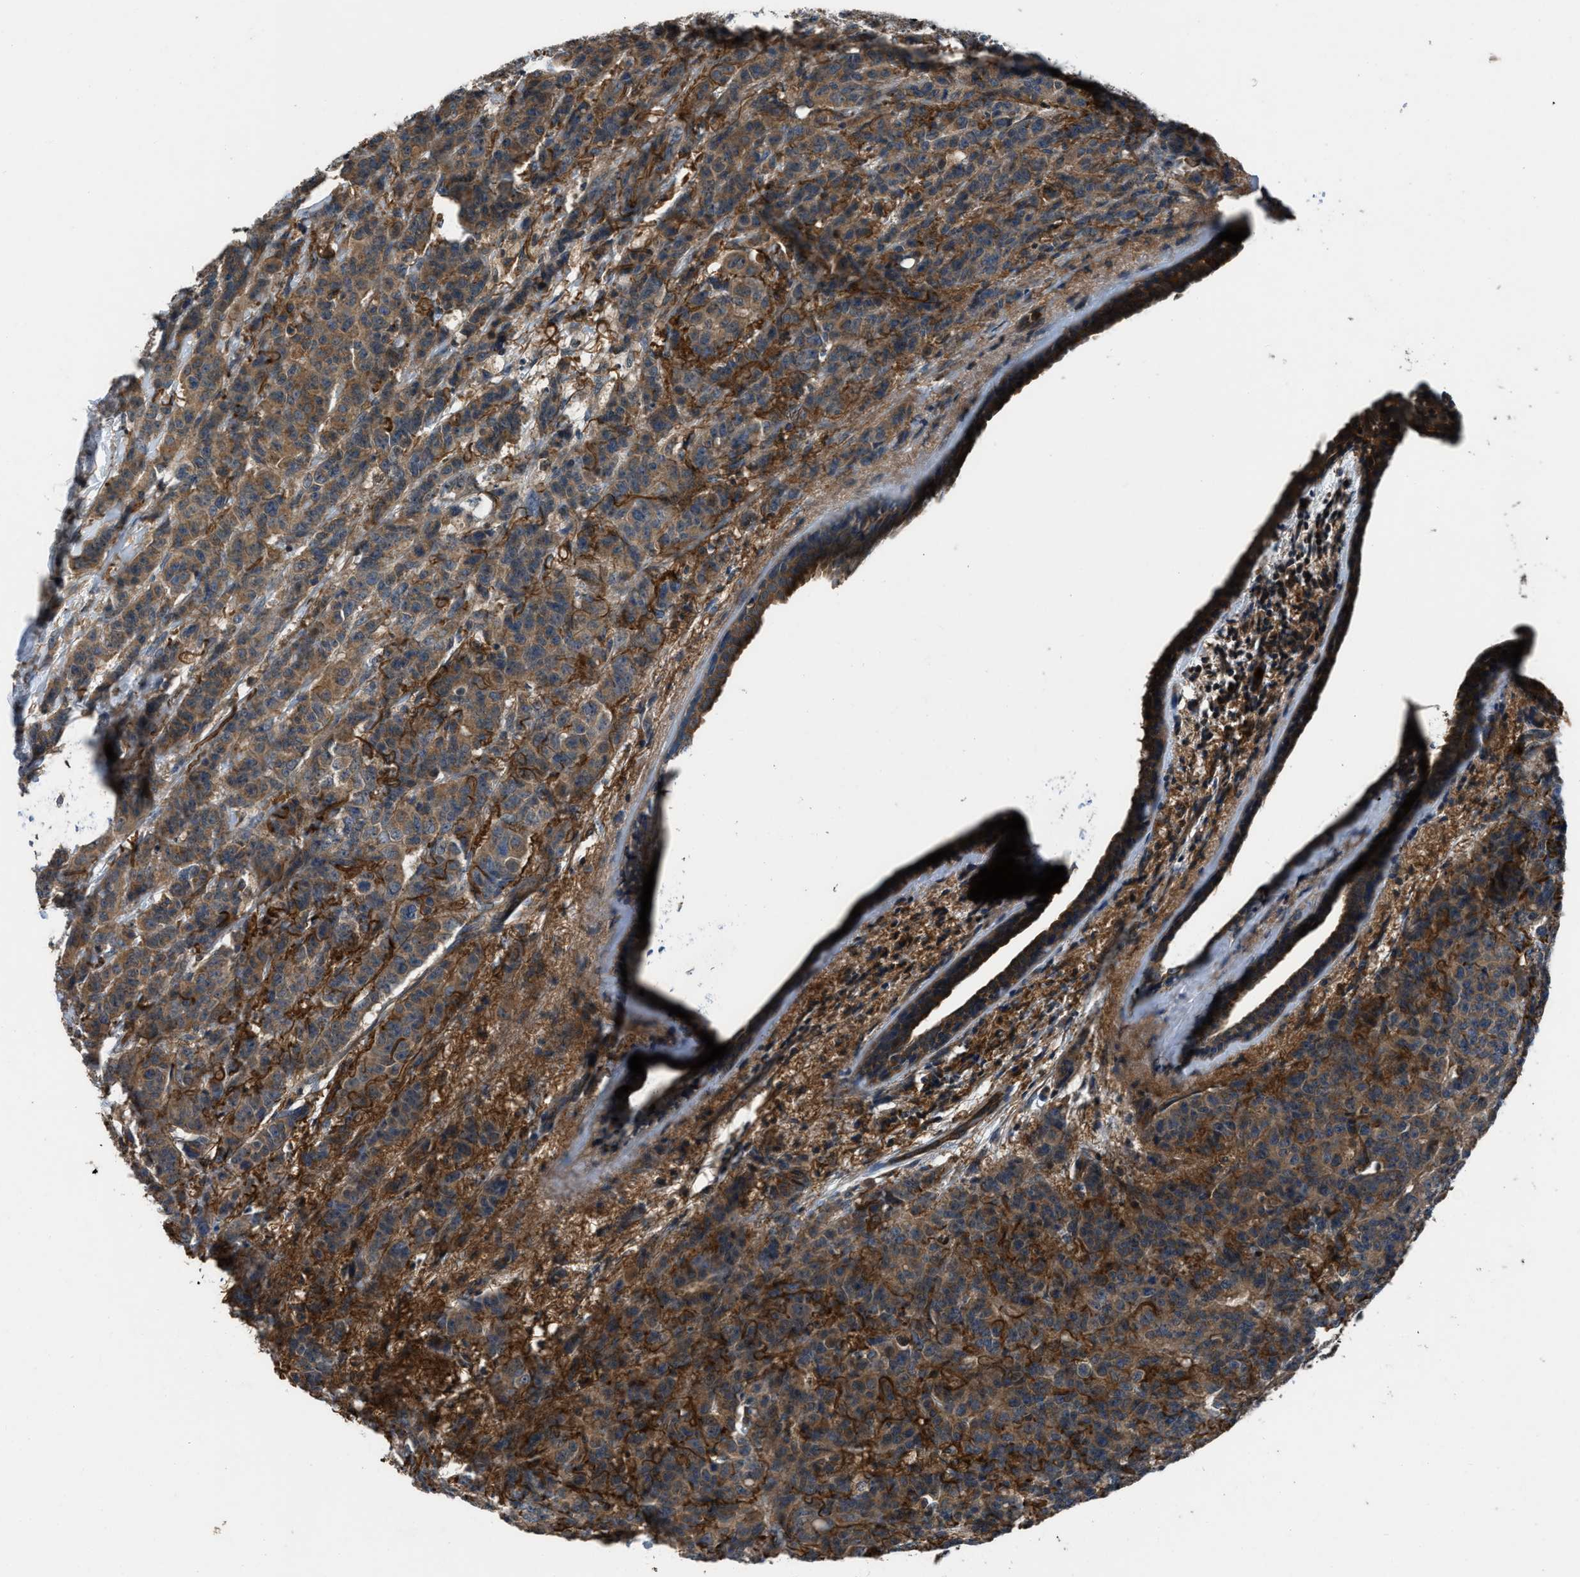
{"staining": {"intensity": "moderate", "quantity": ">75%", "location": "cytoplasmic/membranous"}, "tissue": "breast cancer", "cell_type": "Tumor cells", "image_type": "cancer", "snomed": [{"axis": "morphology", "description": "Normal tissue, NOS"}, {"axis": "morphology", "description": "Duct carcinoma"}, {"axis": "topography", "description": "Breast"}], "caption": "Protein expression analysis of breast invasive ductal carcinoma displays moderate cytoplasmic/membranous expression in approximately >75% of tumor cells. The protein is stained brown, and the nuclei are stained in blue (DAB IHC with brightfield microscopy, high magnification).", "gene": "USP25", "patient": {"sex": "female", "age": 40}}